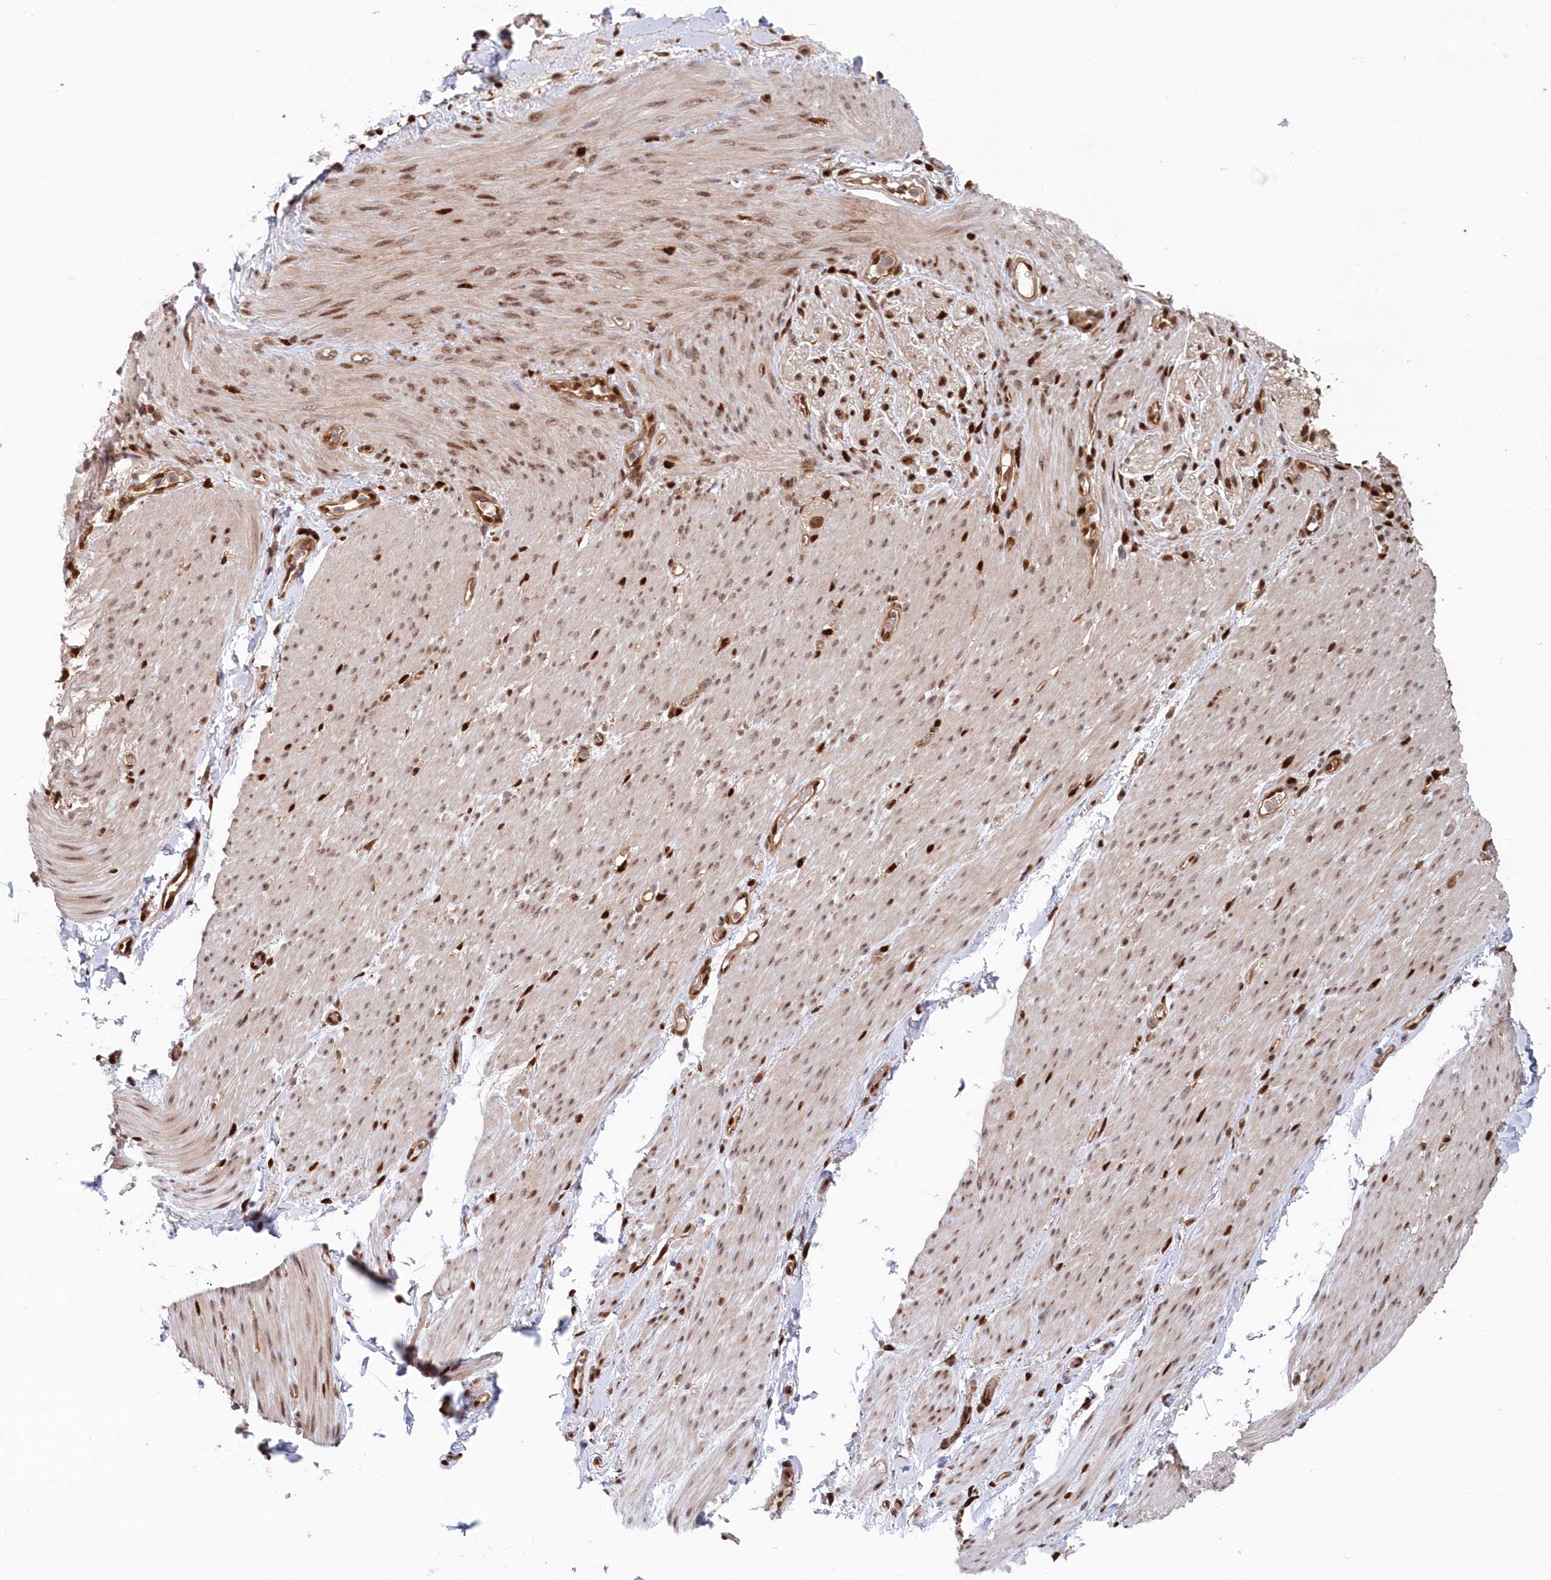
{"staining": {"intensity": "moderate", "quantity": ">75%", "location": "cytoplasmic/membranous"}, "tissue": "adipose tissue", "cell_type": "Adipocytes", "image_type": "normal", "snomed": [{"axis": "morphology", "description": "Normal tissue, NOS"}, {"axis": "topography", "description": "Colon"}, {"axis": "topography", "description": "Peripheral nerve tissue"}], "caption": "Immunohistochemistry (IHC) of benign adipose tissue reveals medium levels of moderate cytoplasmic/membranous staining in approximately >75% of adipocytes.", "gene": "ABHD14B", "patient": {"sex": "female", "age": 61}}